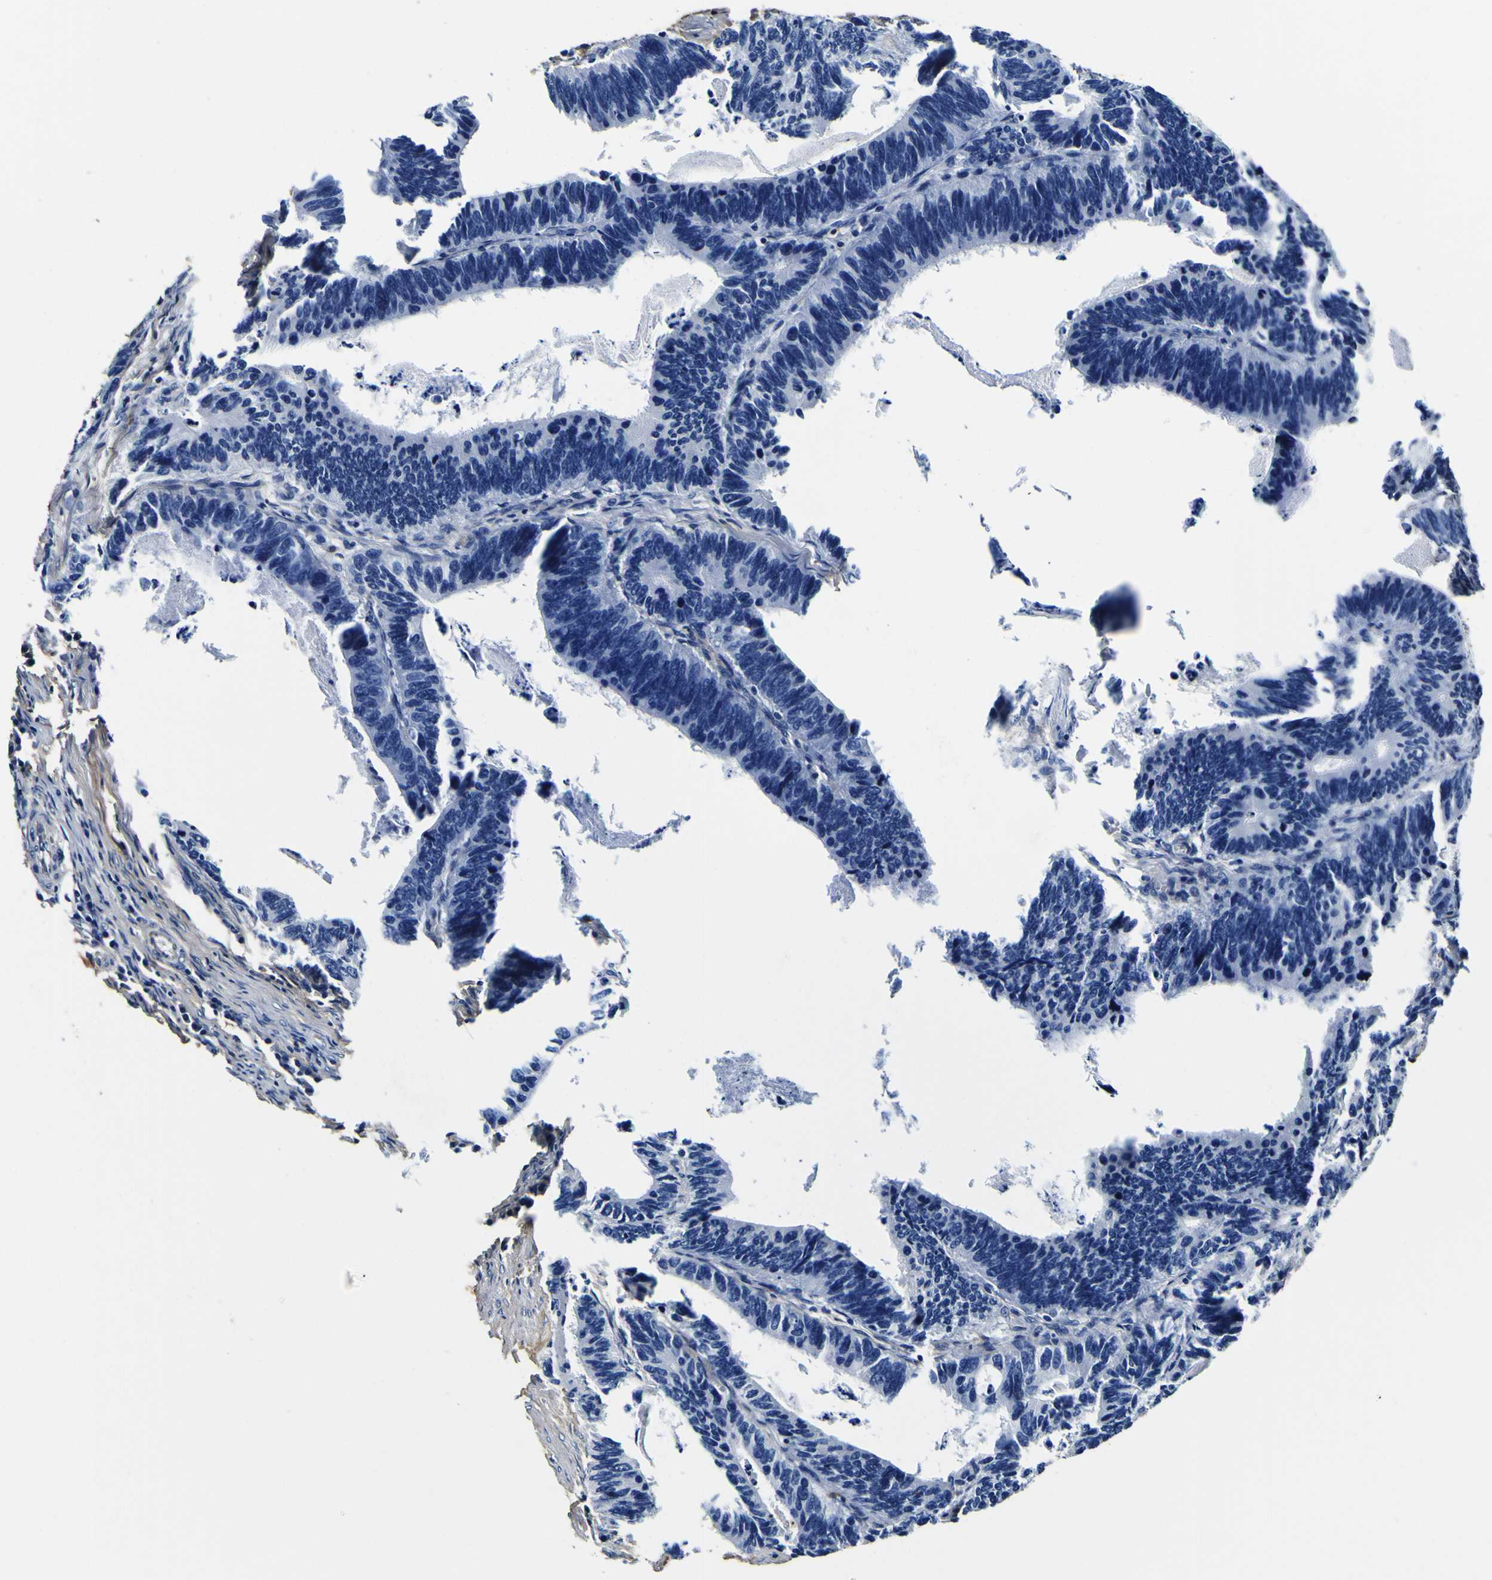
{"staining": {"intensity": "negative", "quantity": "none", "location": "none"}, "tissue": "colorectal cancer", "cell_type": "Tumor cells", "image_type": "cancer", "snomed": [{"axis": "morphology", "description": "Adenocarcinoma, NOS"}, {"axis": "topography", "description": "Colon"}], "caption": "DAB (3,3'-diaminobenzidine) immunohistochemical staining of human colorectal cancer (adenocarcinoma) shows no significant expression in tumor cells.", "gene": "POSTN", "patient": {"sex": "male", "age": 72}}